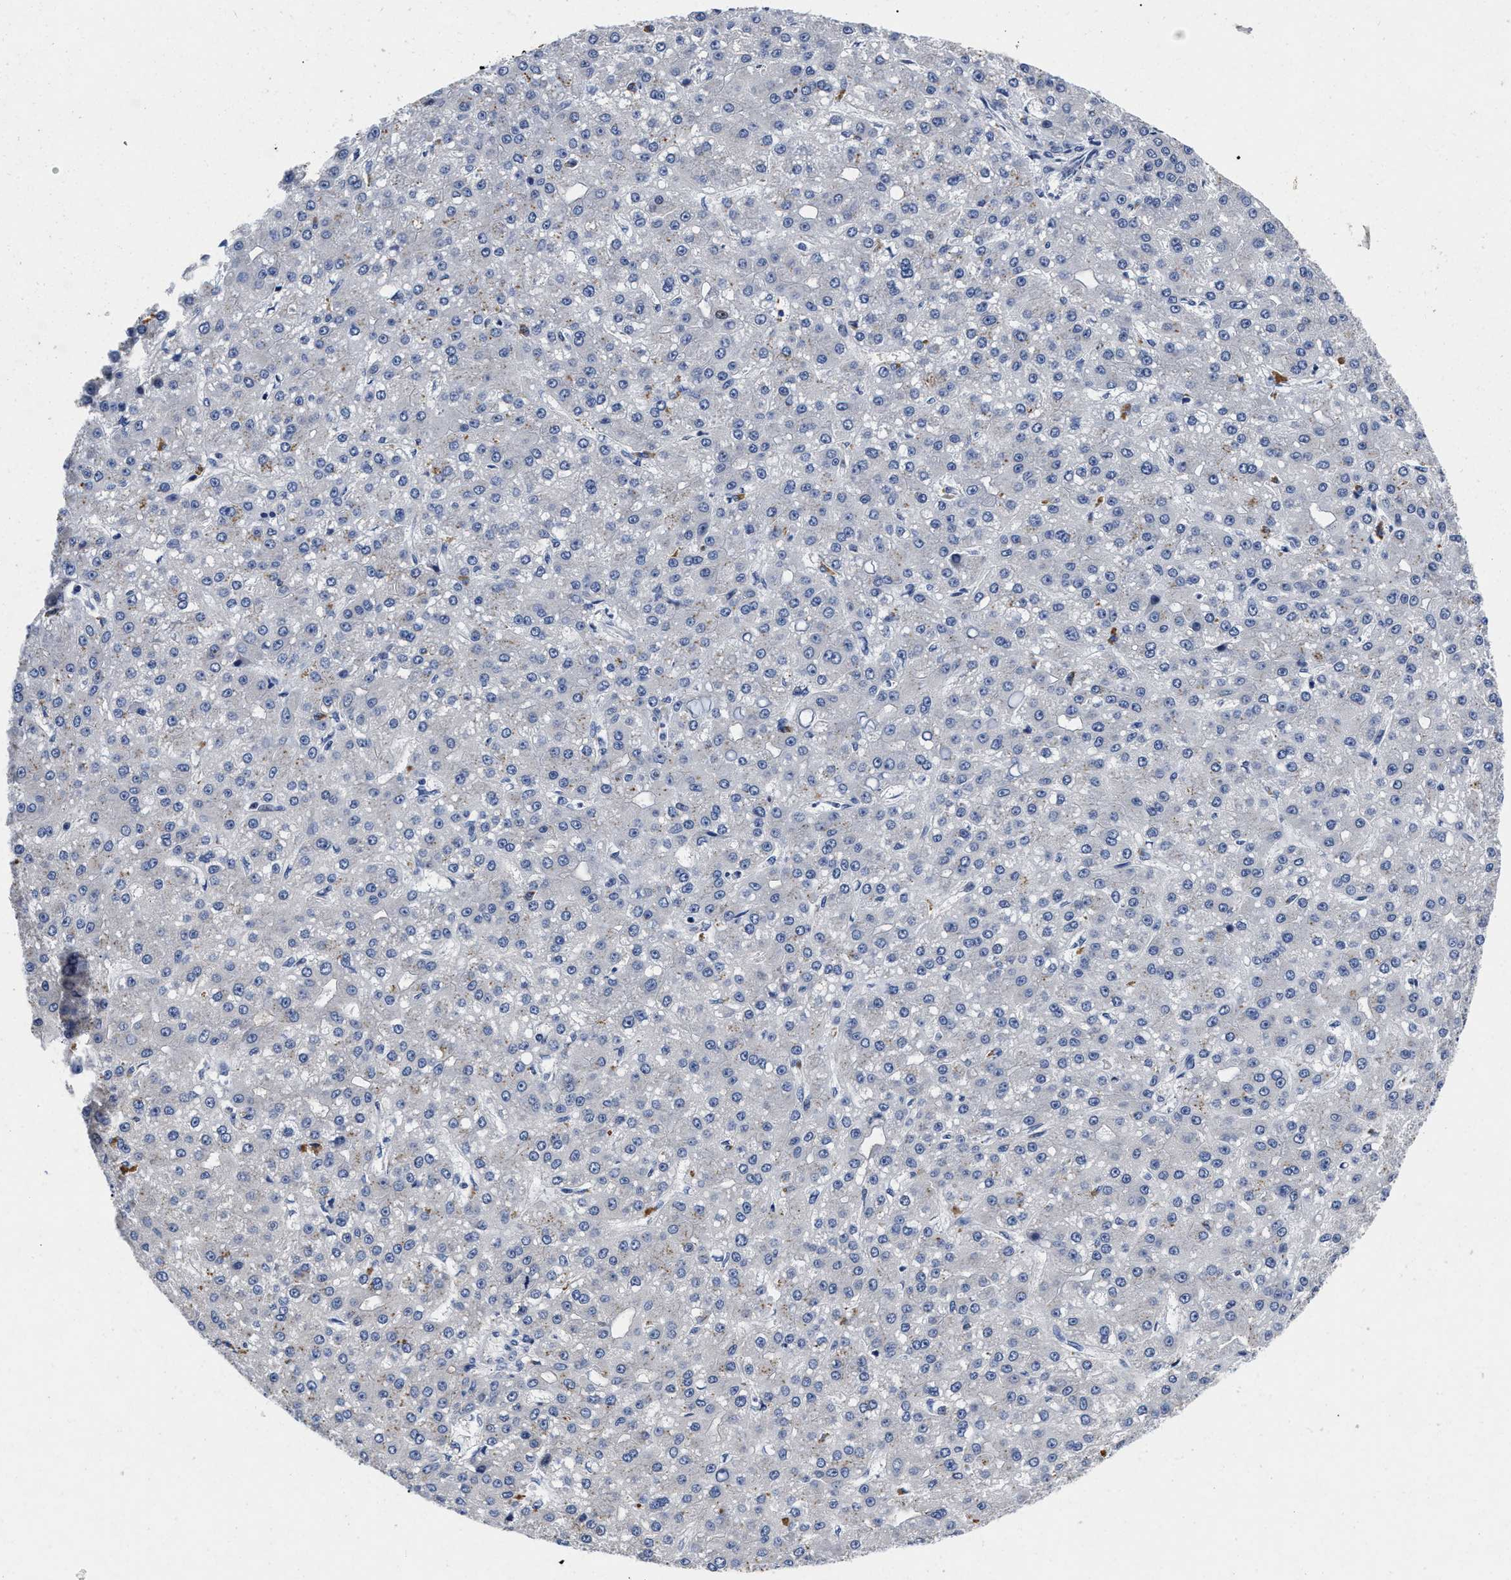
{"staining": {"intensity": "negative", "quantity": "none", "location": "none"}, "tissue": "liver cancer", "cell_type": "Tumor cells", "image_type": "cancer", "snomed": [{"axis": "morphology", "description": "Carcinoma, Hepatocellular, NOS"}, {"axis": "topography", "description": "Liver"}], "caption": "Protein analysis of liver hepatocellular carcinoma reveals no significant staining in tumor cells. Brightfield microscopy of immunohistochemistry stained with DAB (brown) and hematoxylin (blue), captured at high magnification.", "gene": "LAD1", "patient": {"sex": "male", "age": 67}}